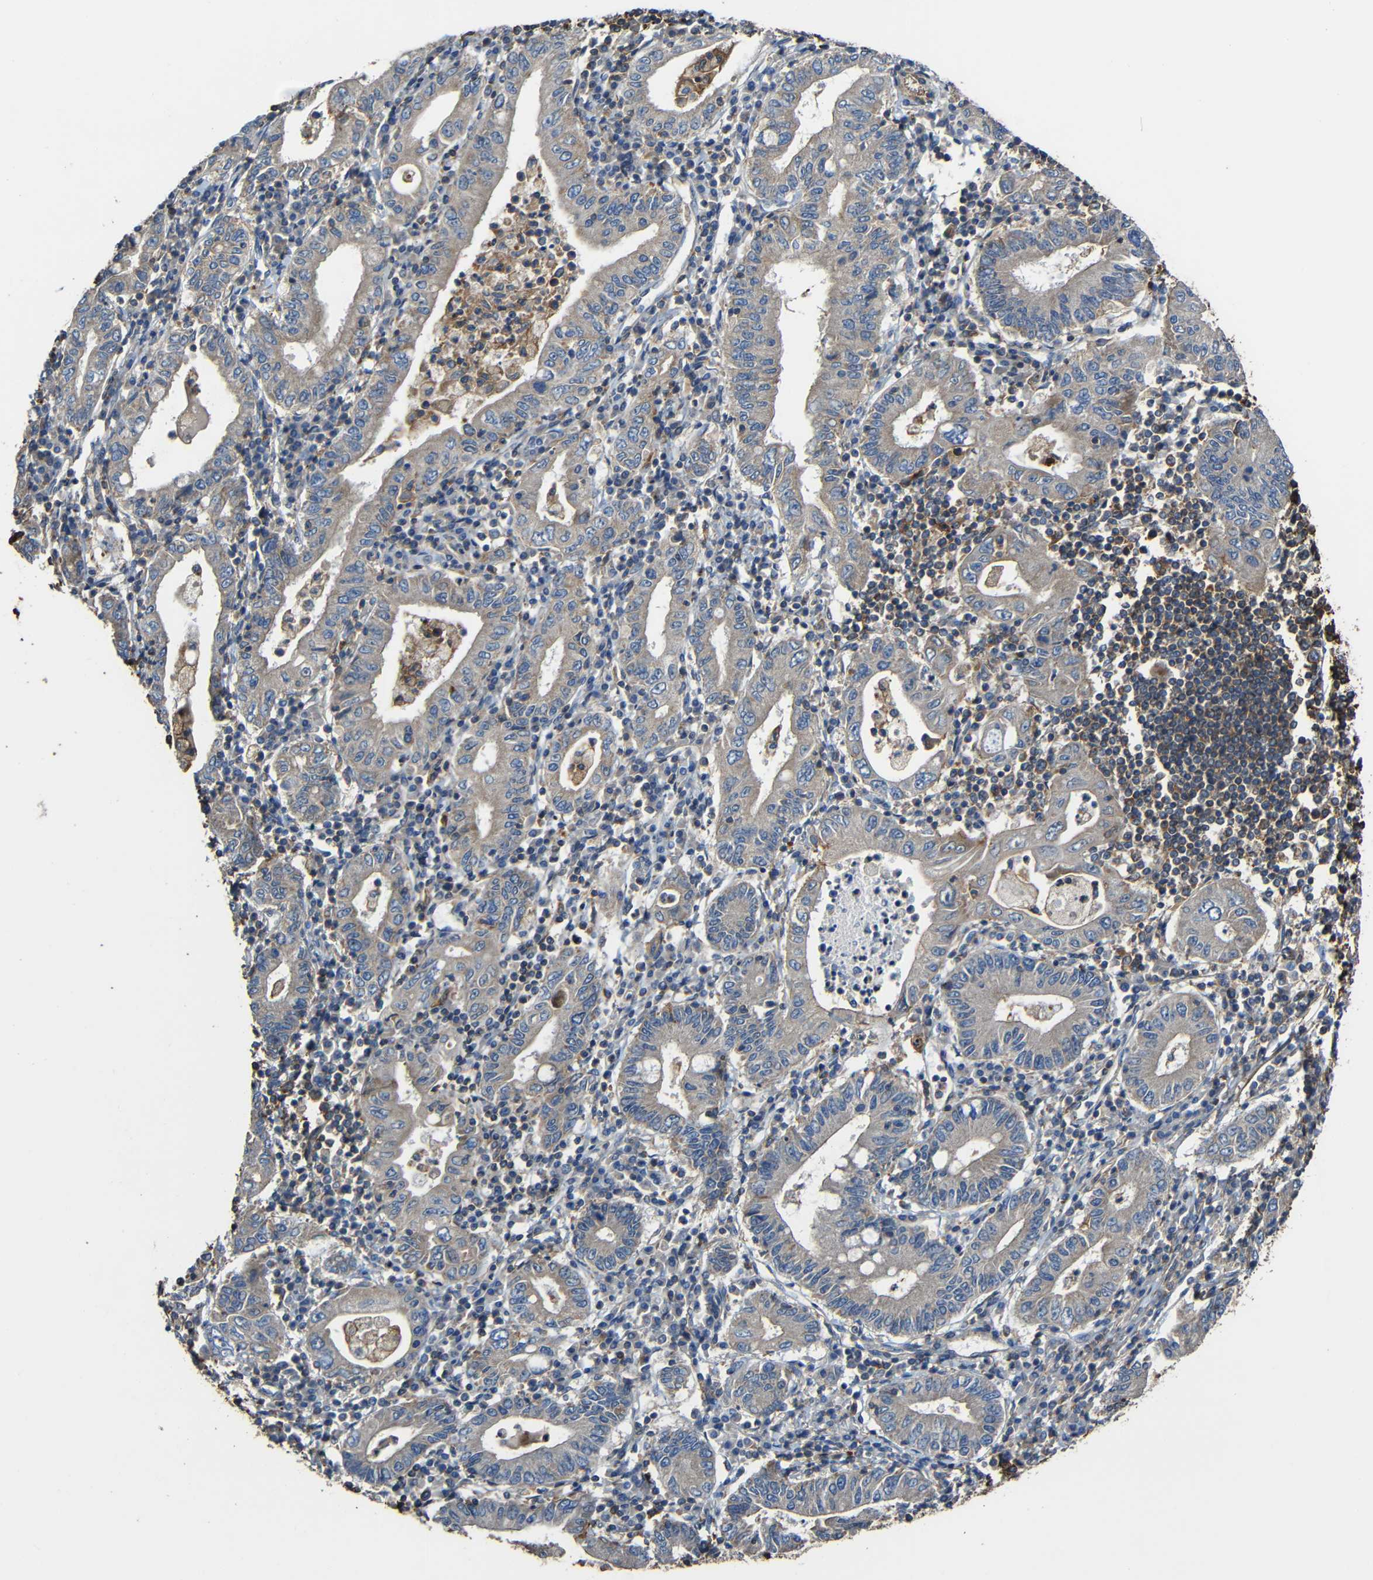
{"staining": {"intensity": "negative", "quantity": "none", "location": "none"}, "tissue": "stomach cancer", "cell_type": "Tumor cells", "image_type": "cancer", "snomed": [{"axis": "morphology", "description": "Normal tissue, NOS"}, {"axis": "morphology", "description": "Adenocarcinoma, NOS"}, {"axis": "topography", "description": "Esophagus"}, {"axis": "topography", "description": "Stomach, upper"}, {"axis": "topography", "description": "Peripheral nerve tissue"}], "caption": "IHC image of neoplastic tissue: stomach adenocarcinoma stained with DAB reveals no significant protein positivity in tumor cells.", "gene": "RHOT2", "patient": {"sex": "male", "age": 62}}